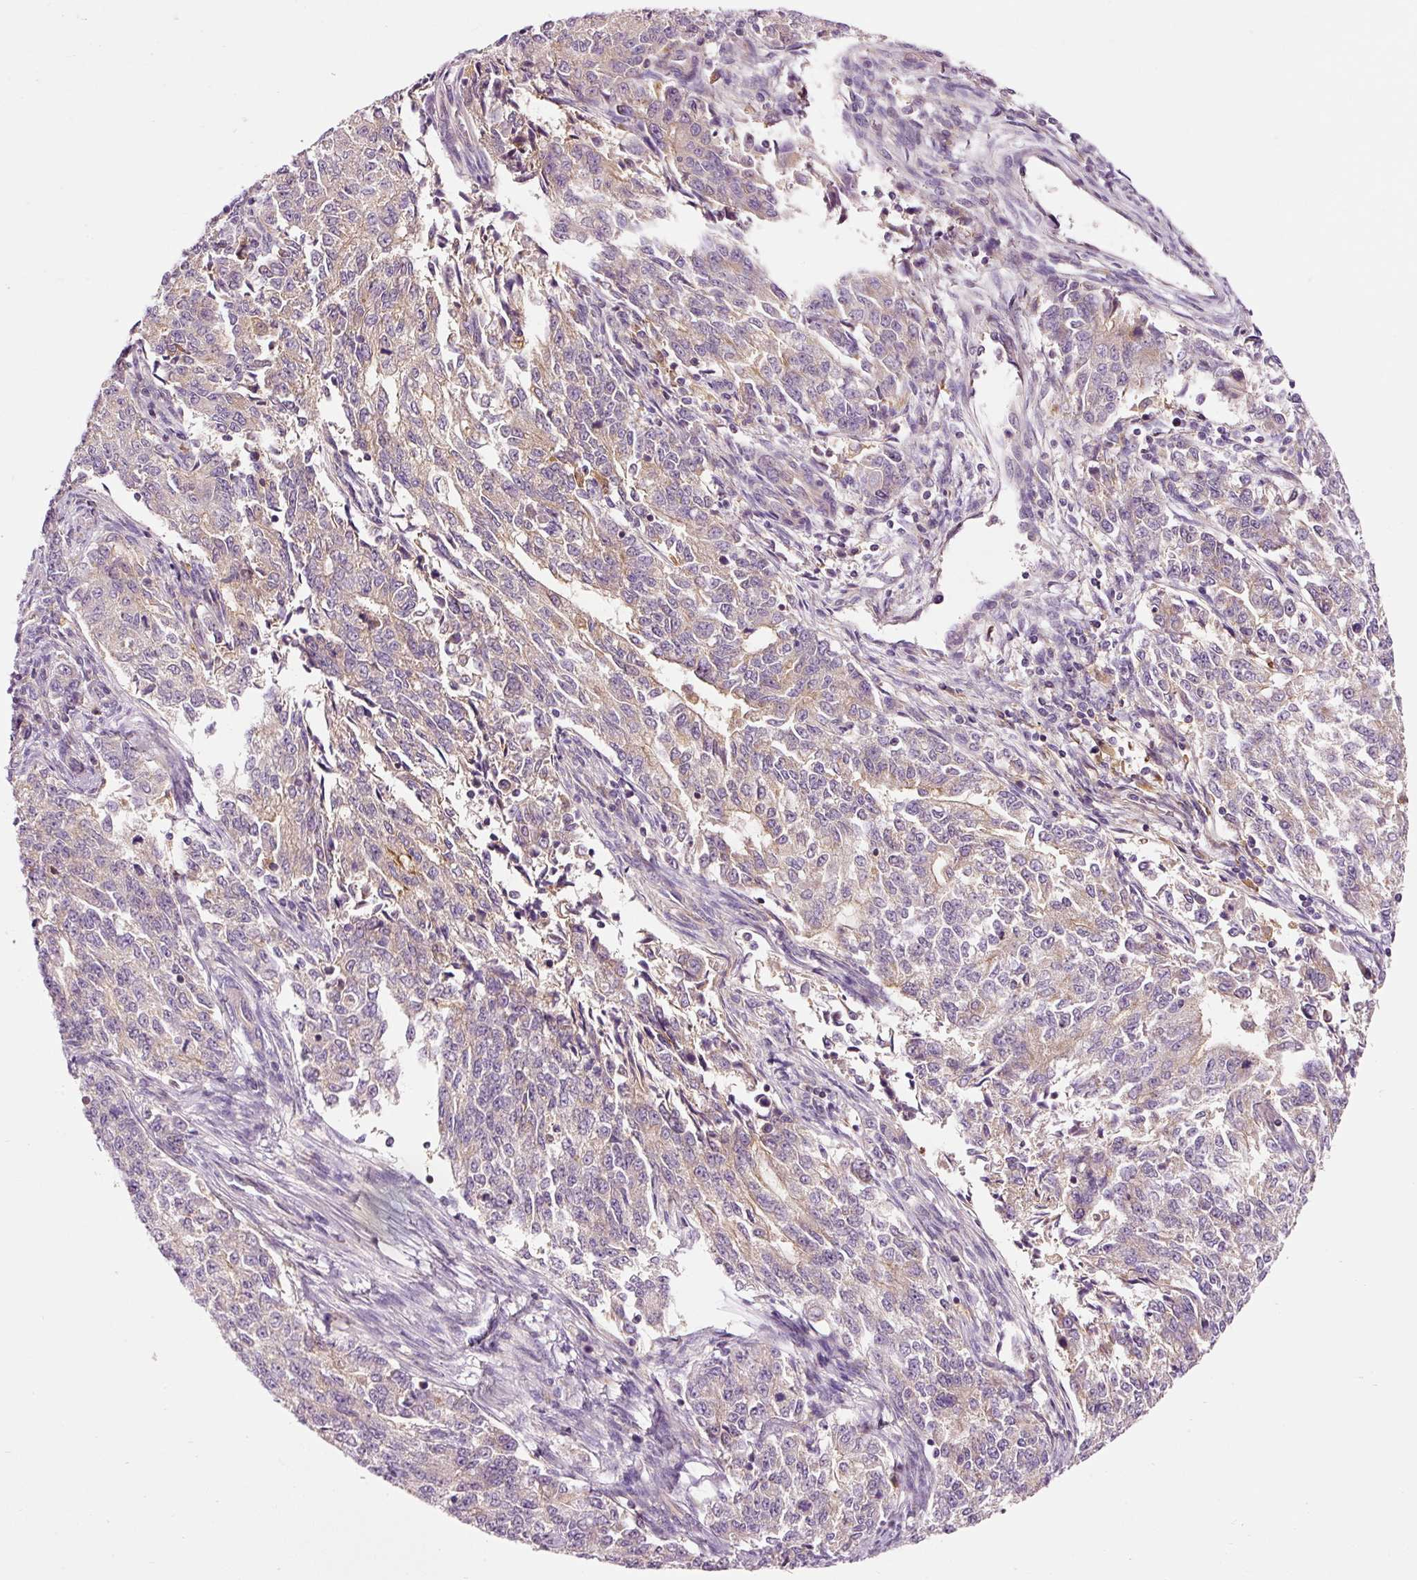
{"staining": {"intensity": "weak", "quantity": "<25%", "location": "cytoplasmic/membranous"}, "tissue": "endometrial cancer", "cell_type": "Tumor cells", "image_type": "cancer", "snomed": [{"axis": "morphology", "description": "Adenocarcinoma, NOS"}, {"axis": "topography", "description": "Endometrium"}], "caption": "The histopathology image exhibits no significant expression in tumor cells of adenocarcinoma (endometrial).", "gene": "NAPA", "patient": {"sex": "female", "age": 50}}